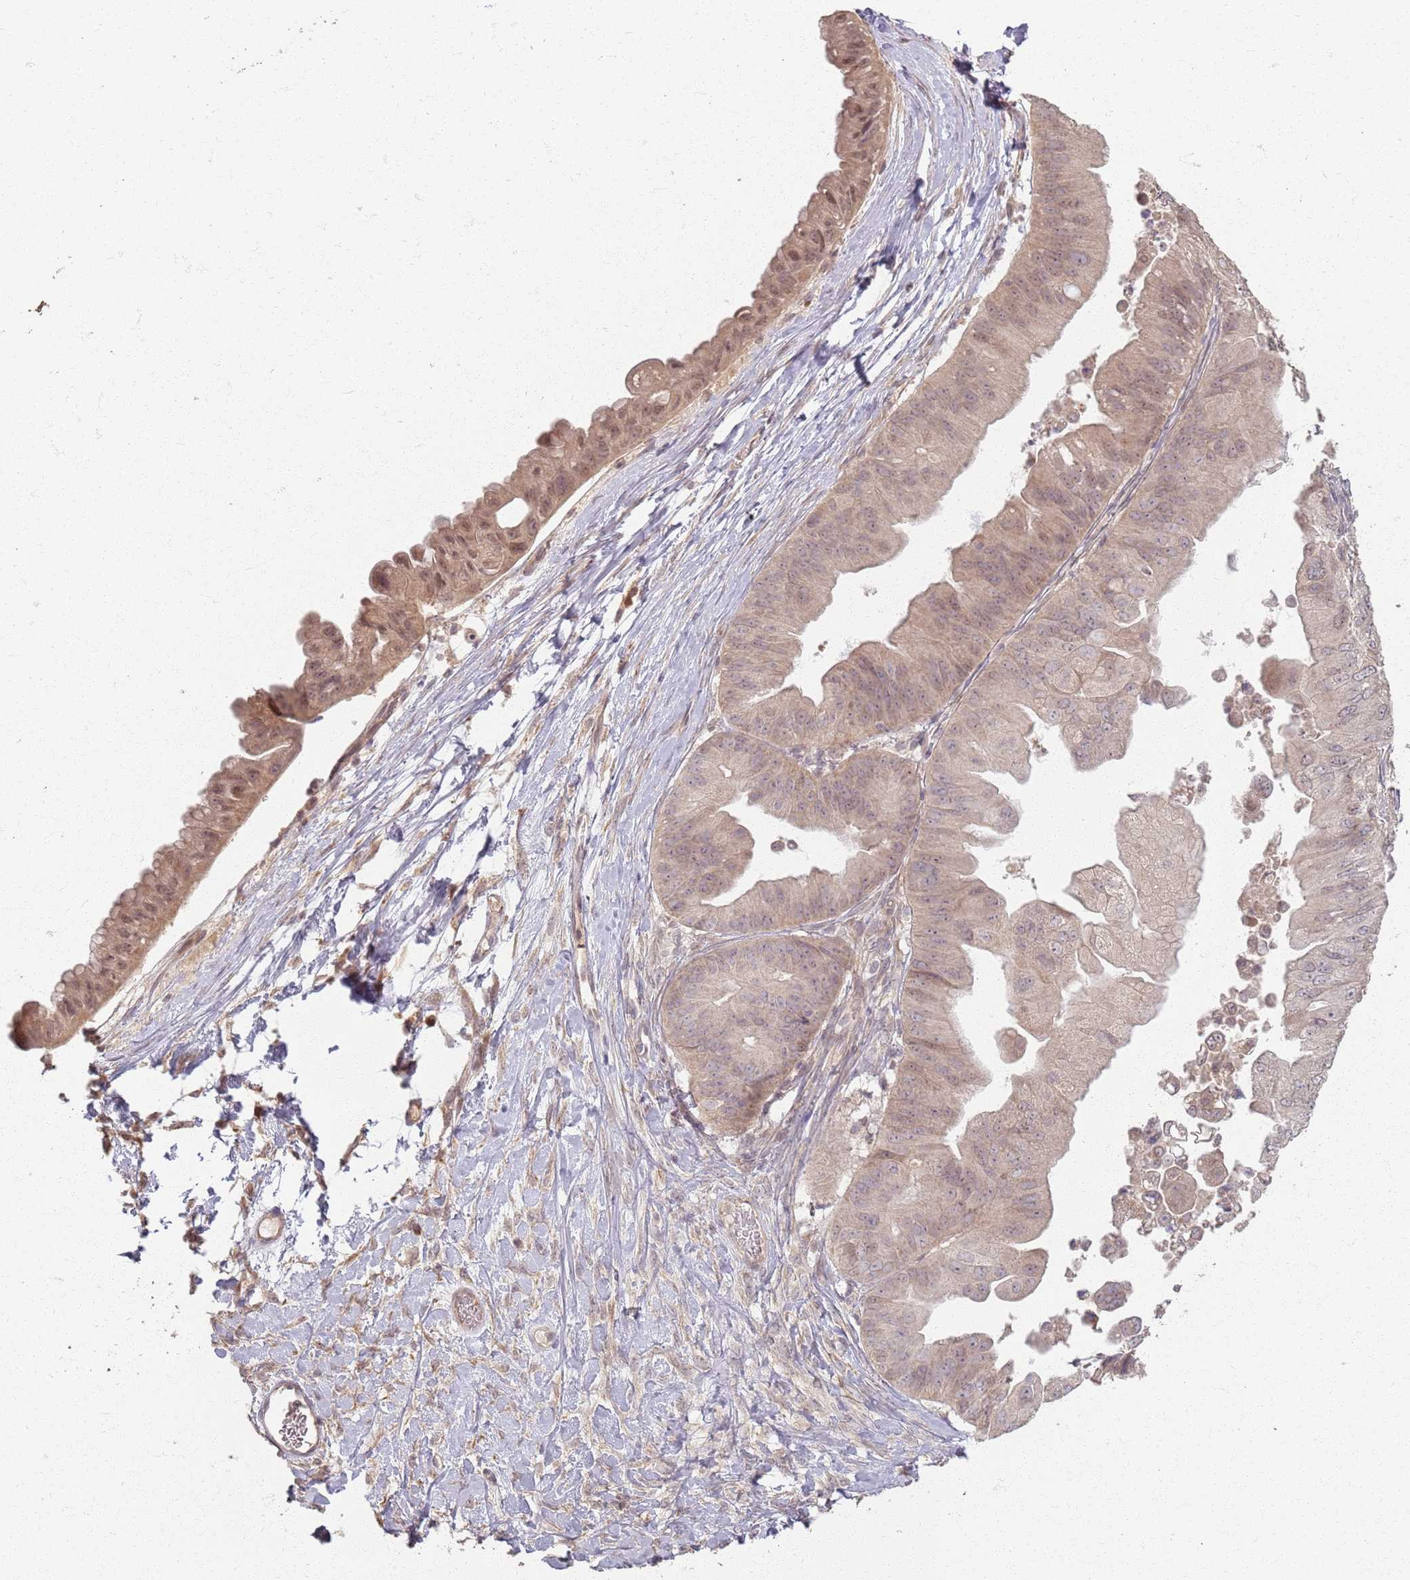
{"staining": {"intensity": "weak", "quantity": ">75%", "location": "cytoplasmic/membranous"}, "tissue": "ovarian cancer", "cell_type": "Tumor cells", "image_type": "cancer", "snomed": [{"axis": "morphology", "description": "Cystadenocarcinoma, mucinous, NOS"}, {"axis": "topography", "description": "Ovary"}], "caption": "This is a photomicrograph of immunohistochemistry staining of ovarian cancer (mucinous cystadenocarcinoma), which shows weak staining in the cytoplasmic/membranous of tumor cells.", "gene": "CCDC168", "patient": {"sex": "female", "age": 61}}